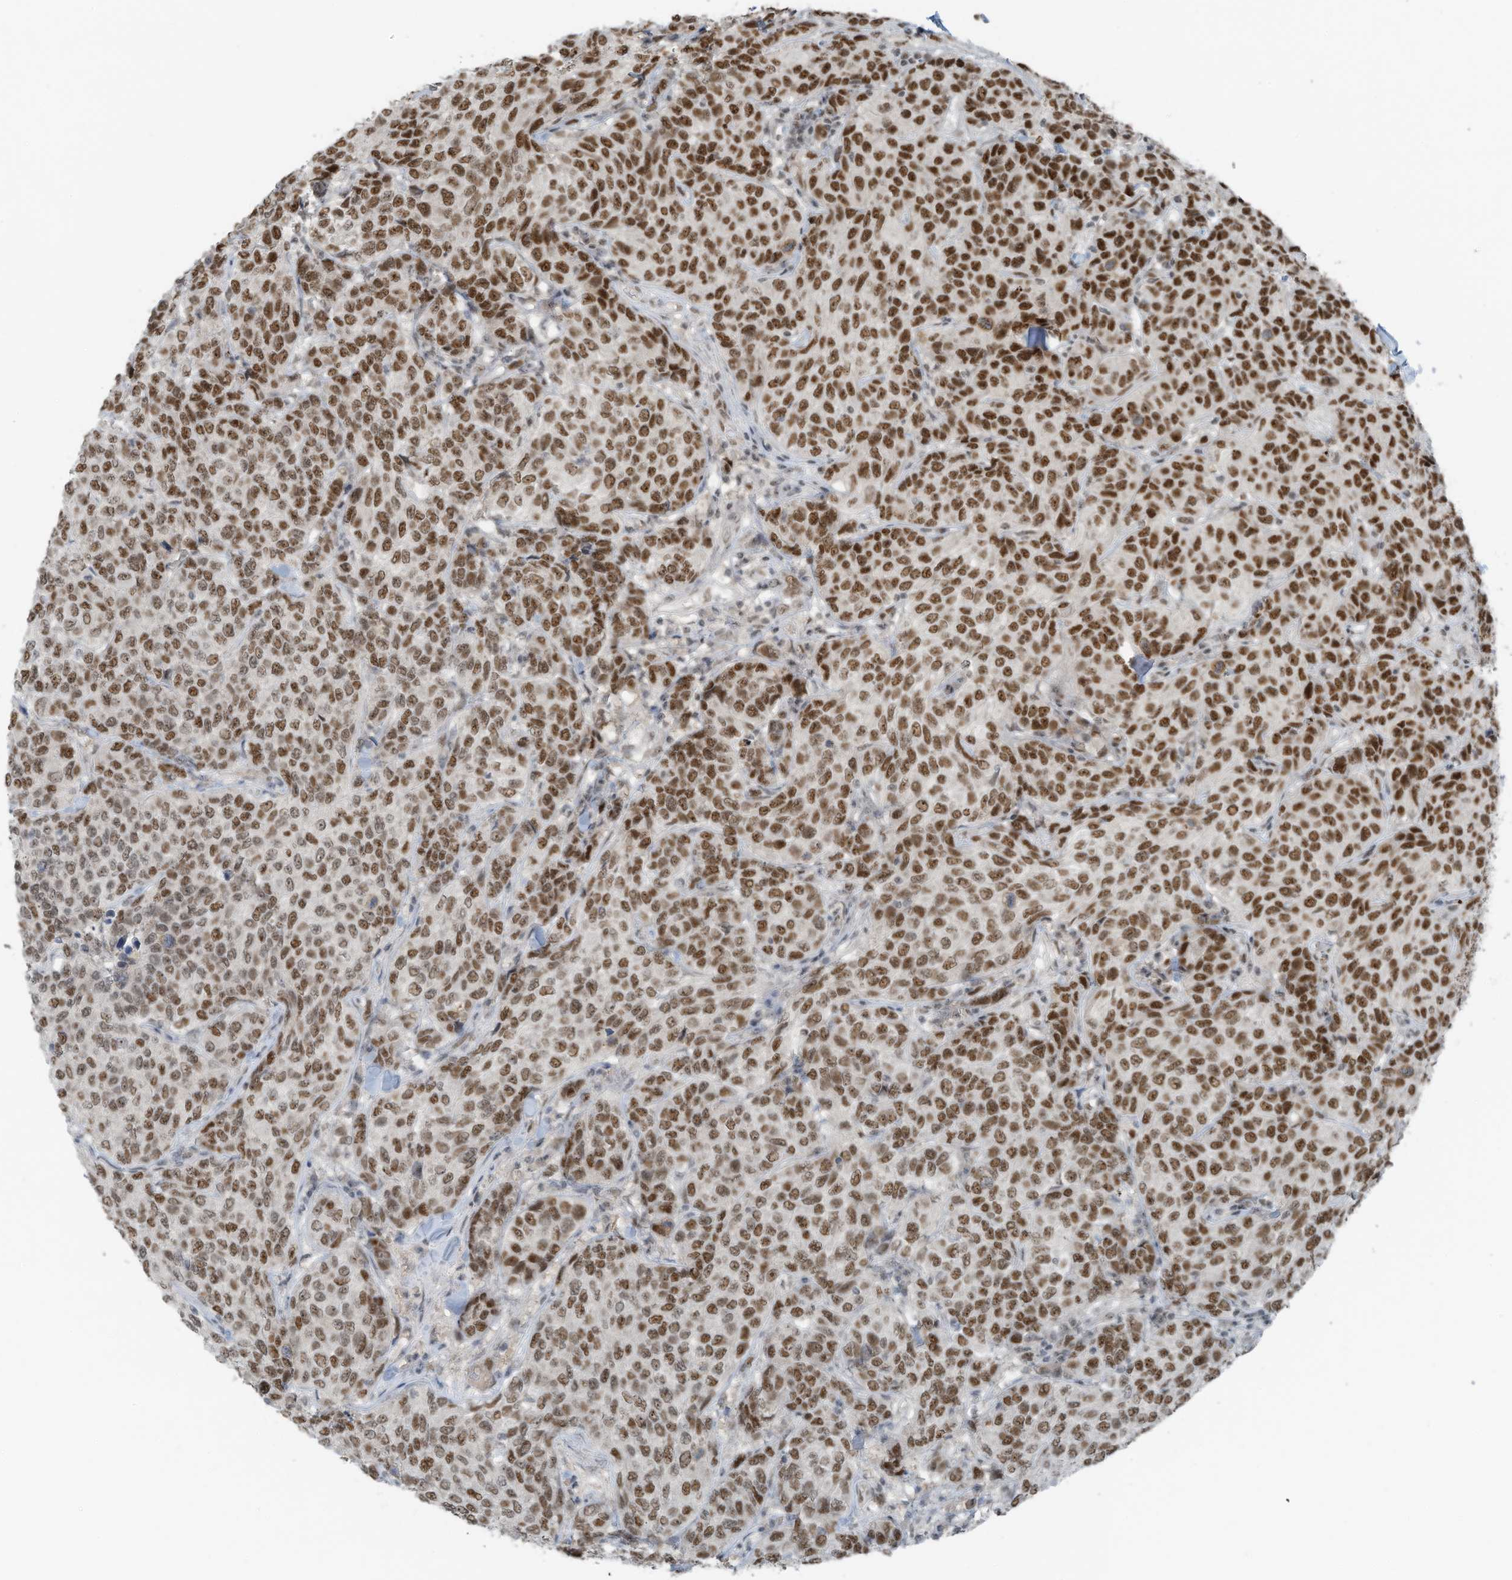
{"staining": {"intensity": "moderate", "quantity": ">75%", "location": "nuclear"}, "tissue": "breast cancer", "cell_type": "Tumor cells", "image_type": "cancer", "snomed": [{"axis": "morphology", "description": "Duct carcinoma"}, {"axis": "topography", "description": "Breast"}], "caption": "Moderate nuclear protein positivity is identified in about >75% of tumor cells in invasive ductal carcinoma (breast).", "gene": "WRNIP1", "patient": {"sex": "female", "age": 55}}